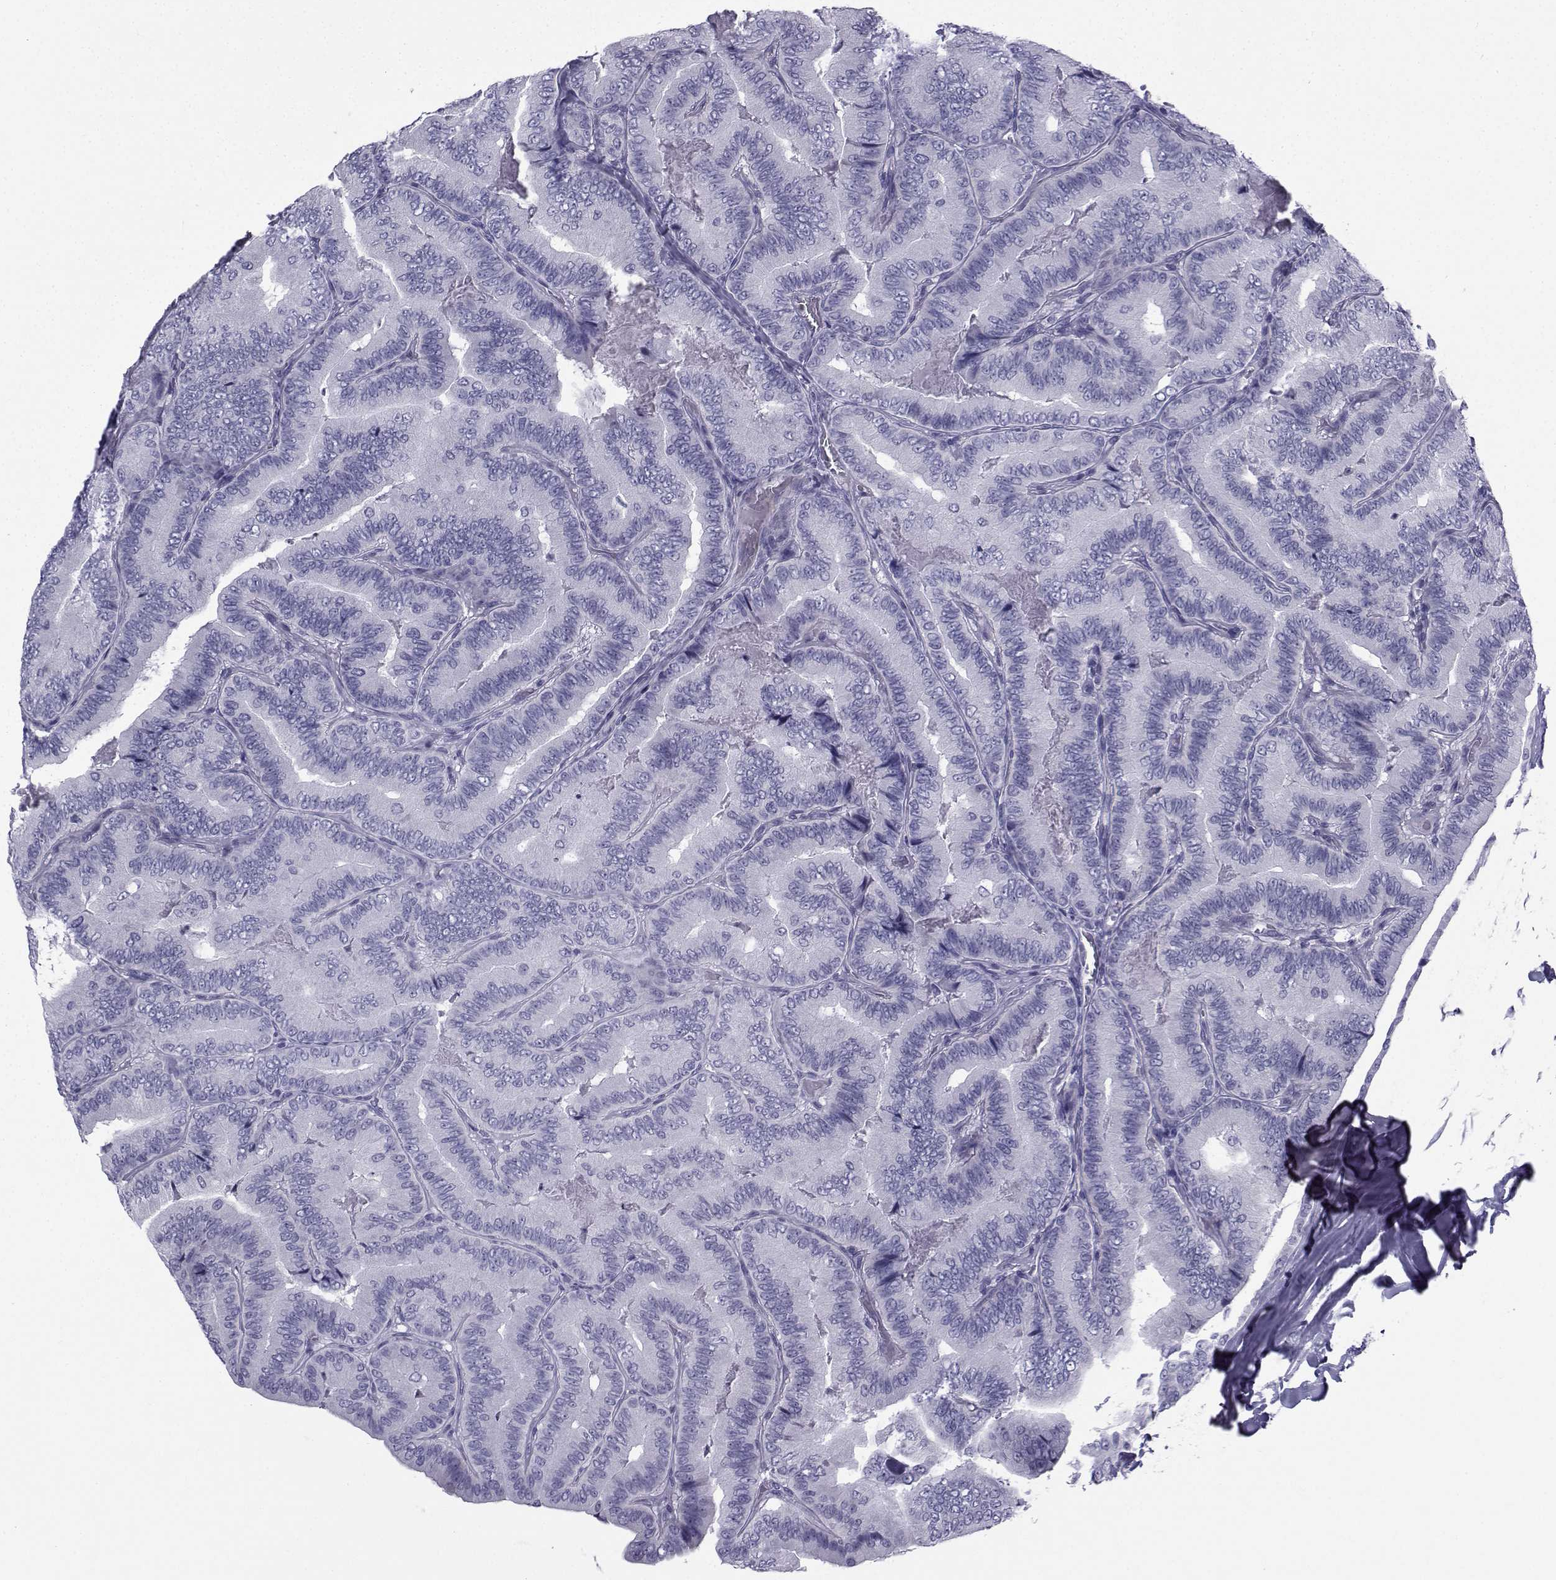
{"staining": {"intensity": "negative", "quantity": "none", "location": "none"}, "tissue": "thyroid cancer", "cell_type": "Tumor cells", "image_type": "cancer", "snomed": [{"axis": "morphology", "description": "Papillary adenocarcinoma, NOS"}, {"axis": "topography", "description": "Thyroid gland"}], "caption": "Human thyroid cancer stained for a protein using IHC reveals no positivity in tumor cells.", "gene": "SPANXD", "patient": {"sex": "male", "age": 61}}